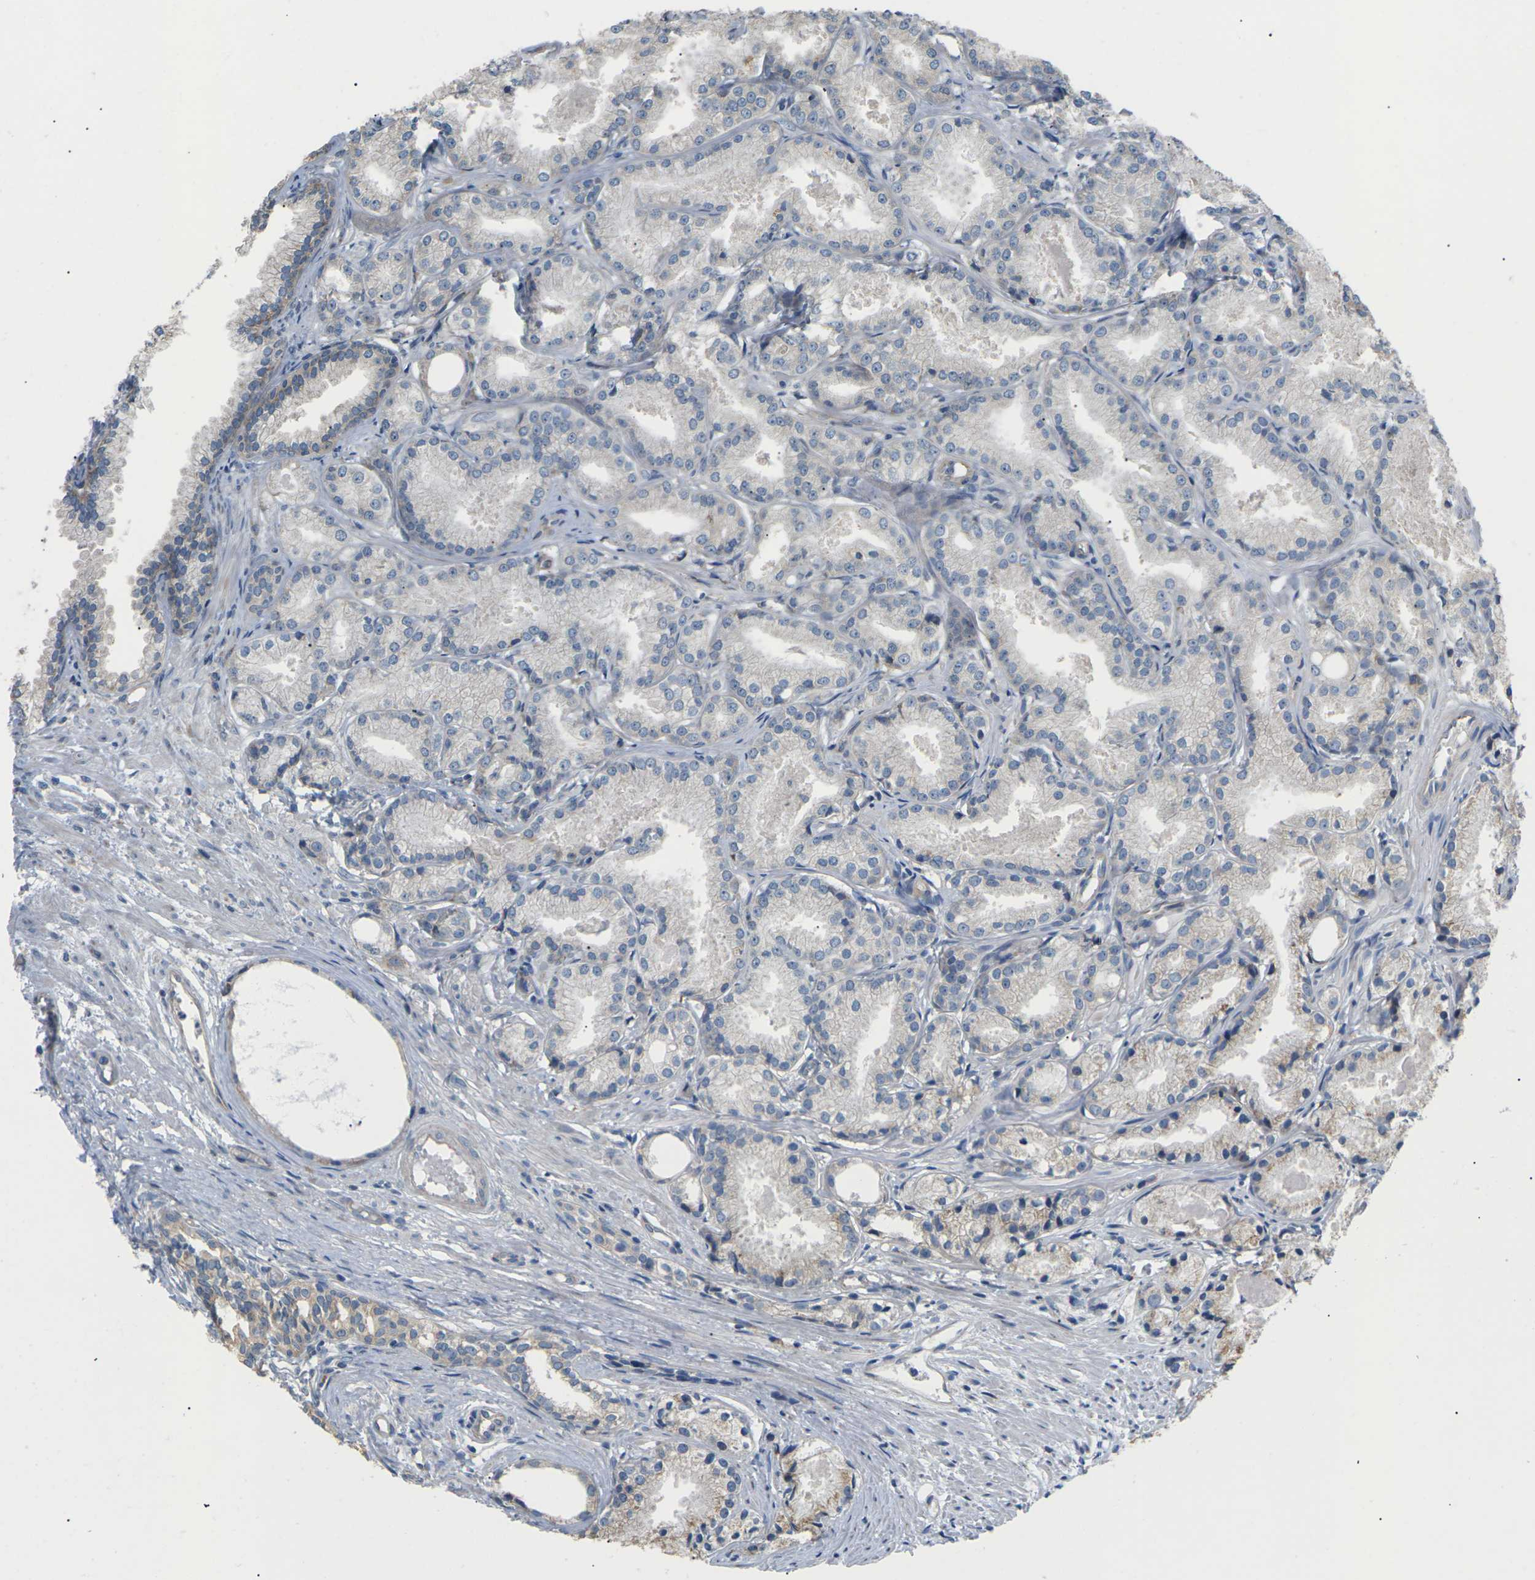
{"staining": {"intensity": "weak", "quantity": "<25%", "location": "cytoplasmic/membranous"}, "tissue": "prostate cancer", "cell_type": "Tumor cells", "image_type": "cancer", "snomed": [{"axis": "morphology", "description": "Adenocarcinoma, Low grade"}, {"axis": "topography", "description": "Prostate"}], "caption": "Immunohistochemical staining of human prostate low-grade adenocarcinoma exhibits no significant staining in tumor cells. (DAB IHC, high magnification).", "gene": "KLHDC8B", "patient": {"sex": "male", "age": 72}}